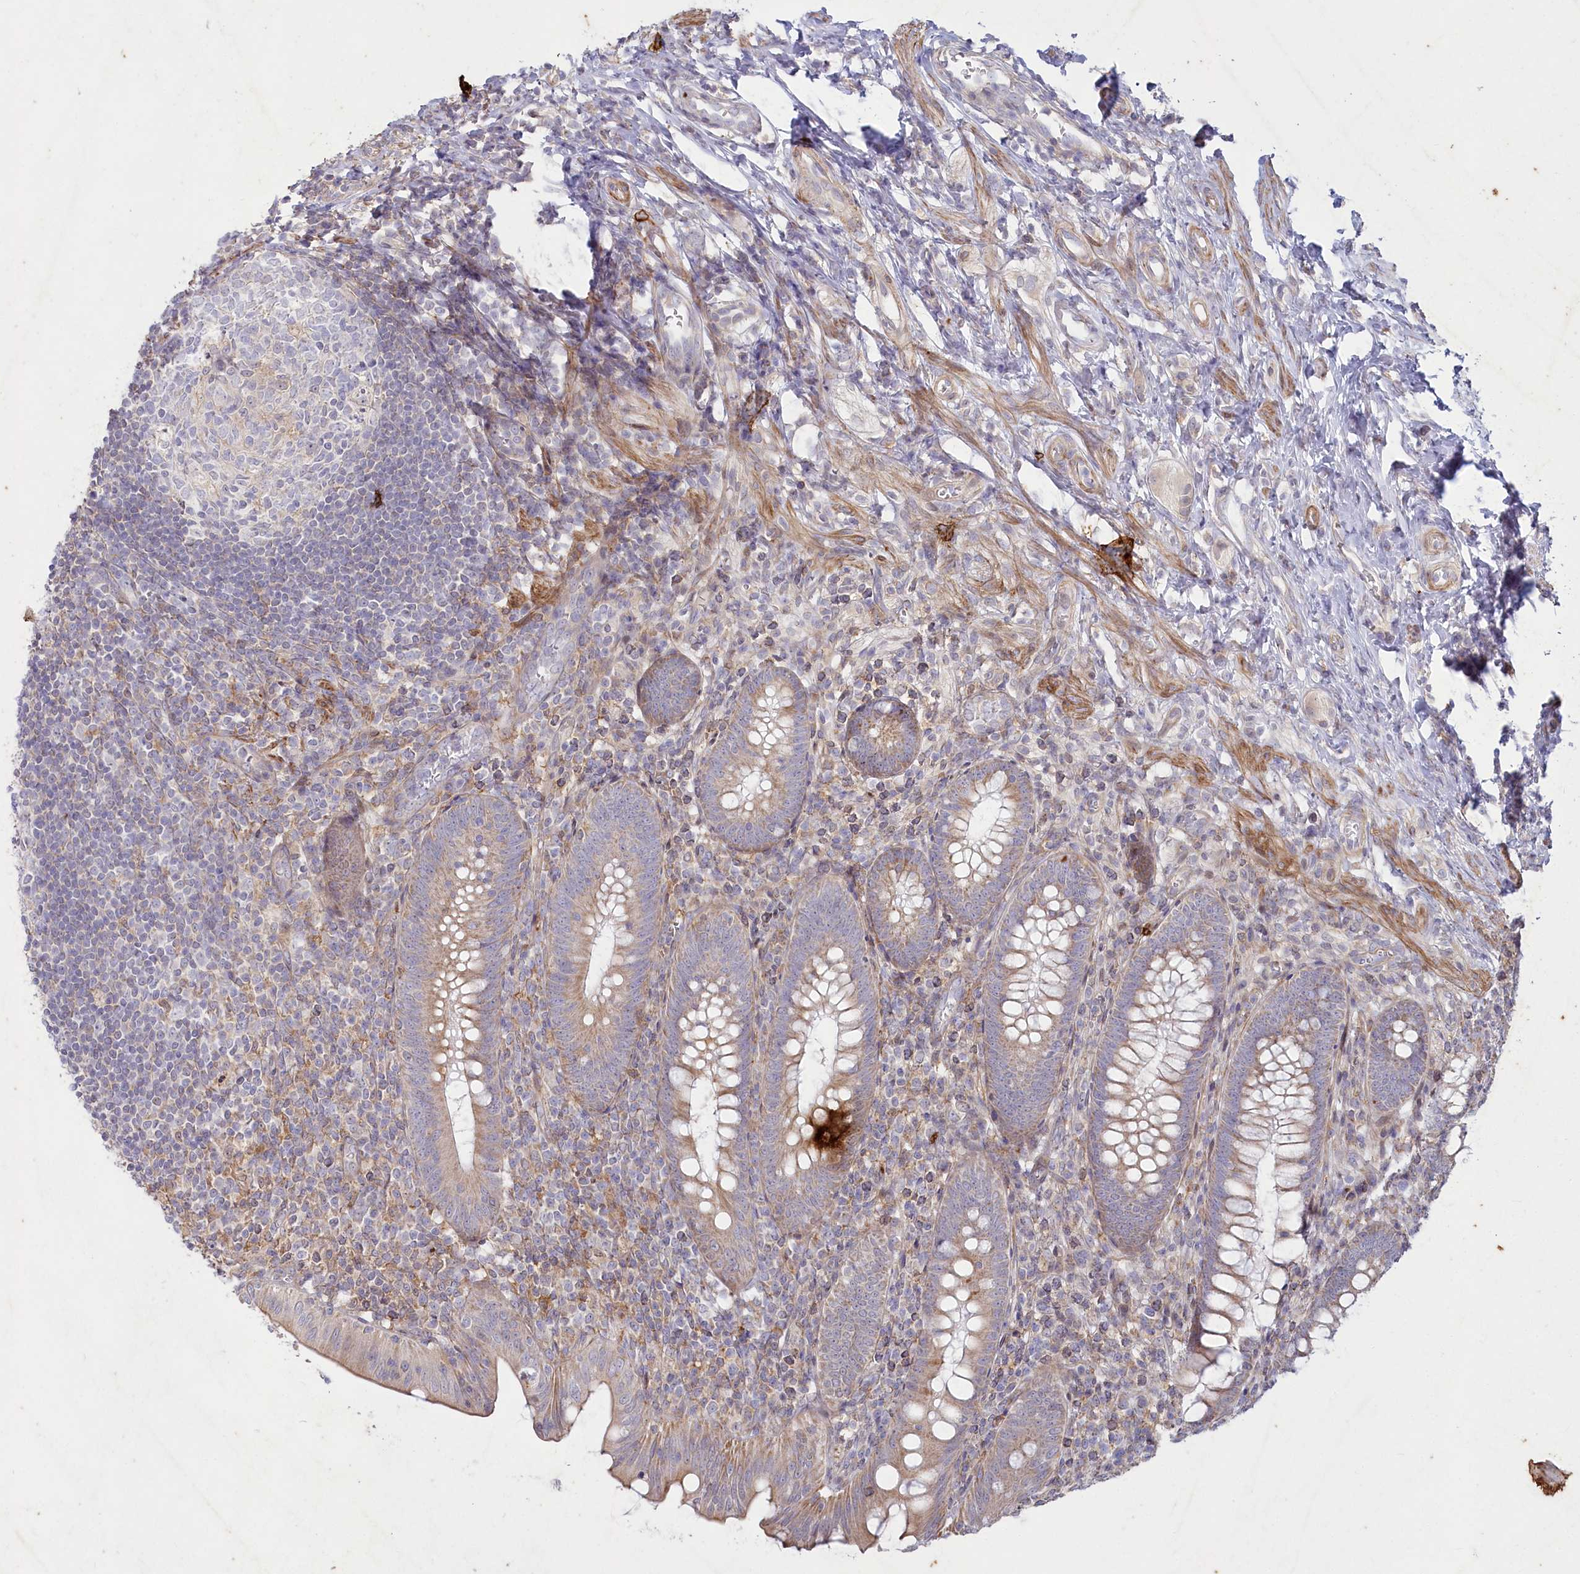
{"staining": {"intensity": "moderate", "quantity": ">75%", "location": "cytoplasmic/membranous"}, "tissue": "appendix", "cell_type": "Glandular cells", "image_type": "normal", "snomed": [{"axis": "morphology", "description": "Normal tissue, NOS"}, {"axis": "topography", "description": "Appendix"}], "caption": "Immunohistochemical staining of unremarkable appendix shows moderate cytoplasmic/membranous protein positivity in approximately >75% of glandular cells. (Stains: DAB in brown, nuclei in blue, Microscopy: brightfield microscopy at high magnification).", "gene": "MTG1", "patient": {"sex": "male", "age": 14}}